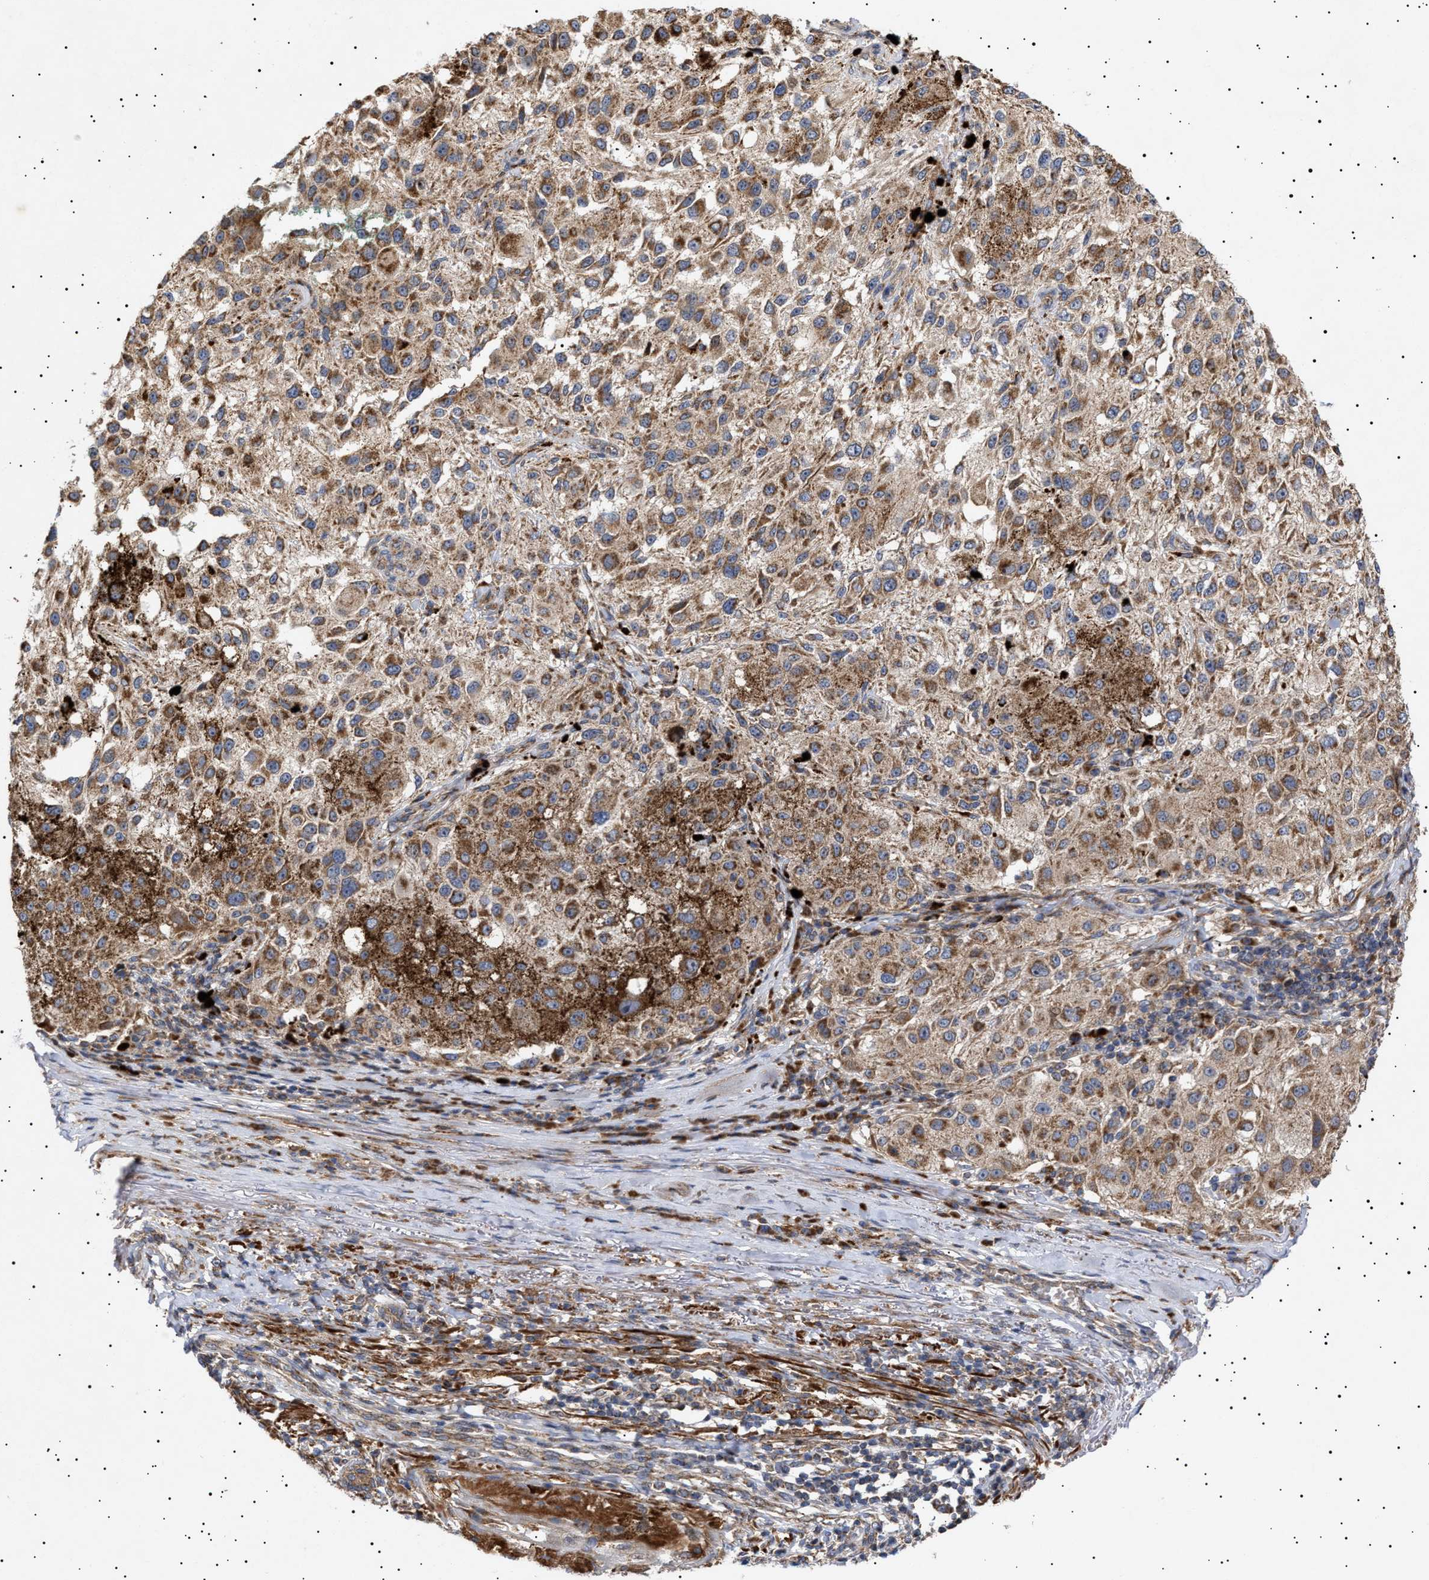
{"staining": {"intensity": "moderate", "quantity": ">75%", "location": "cytoplasmic/membranous"}, "tissue": "melanoma", "cell_type": "Tumor cells", "image_type": "cancer", "snomed": [{"axis": "morphology", "description": "Necrosis, NOS"}, {"axis": "morphology", "description": "Malignant melanoma, NOS"}, {"axis": "topography", "description": "Skin"}], "caption": "Moderate cytoplasmic/membranous protein positivity is seen in approximately >75% of tumor cells in melanoma.", "gene": "MRPL10", "patient": {"sex": "female", "age": 87}}